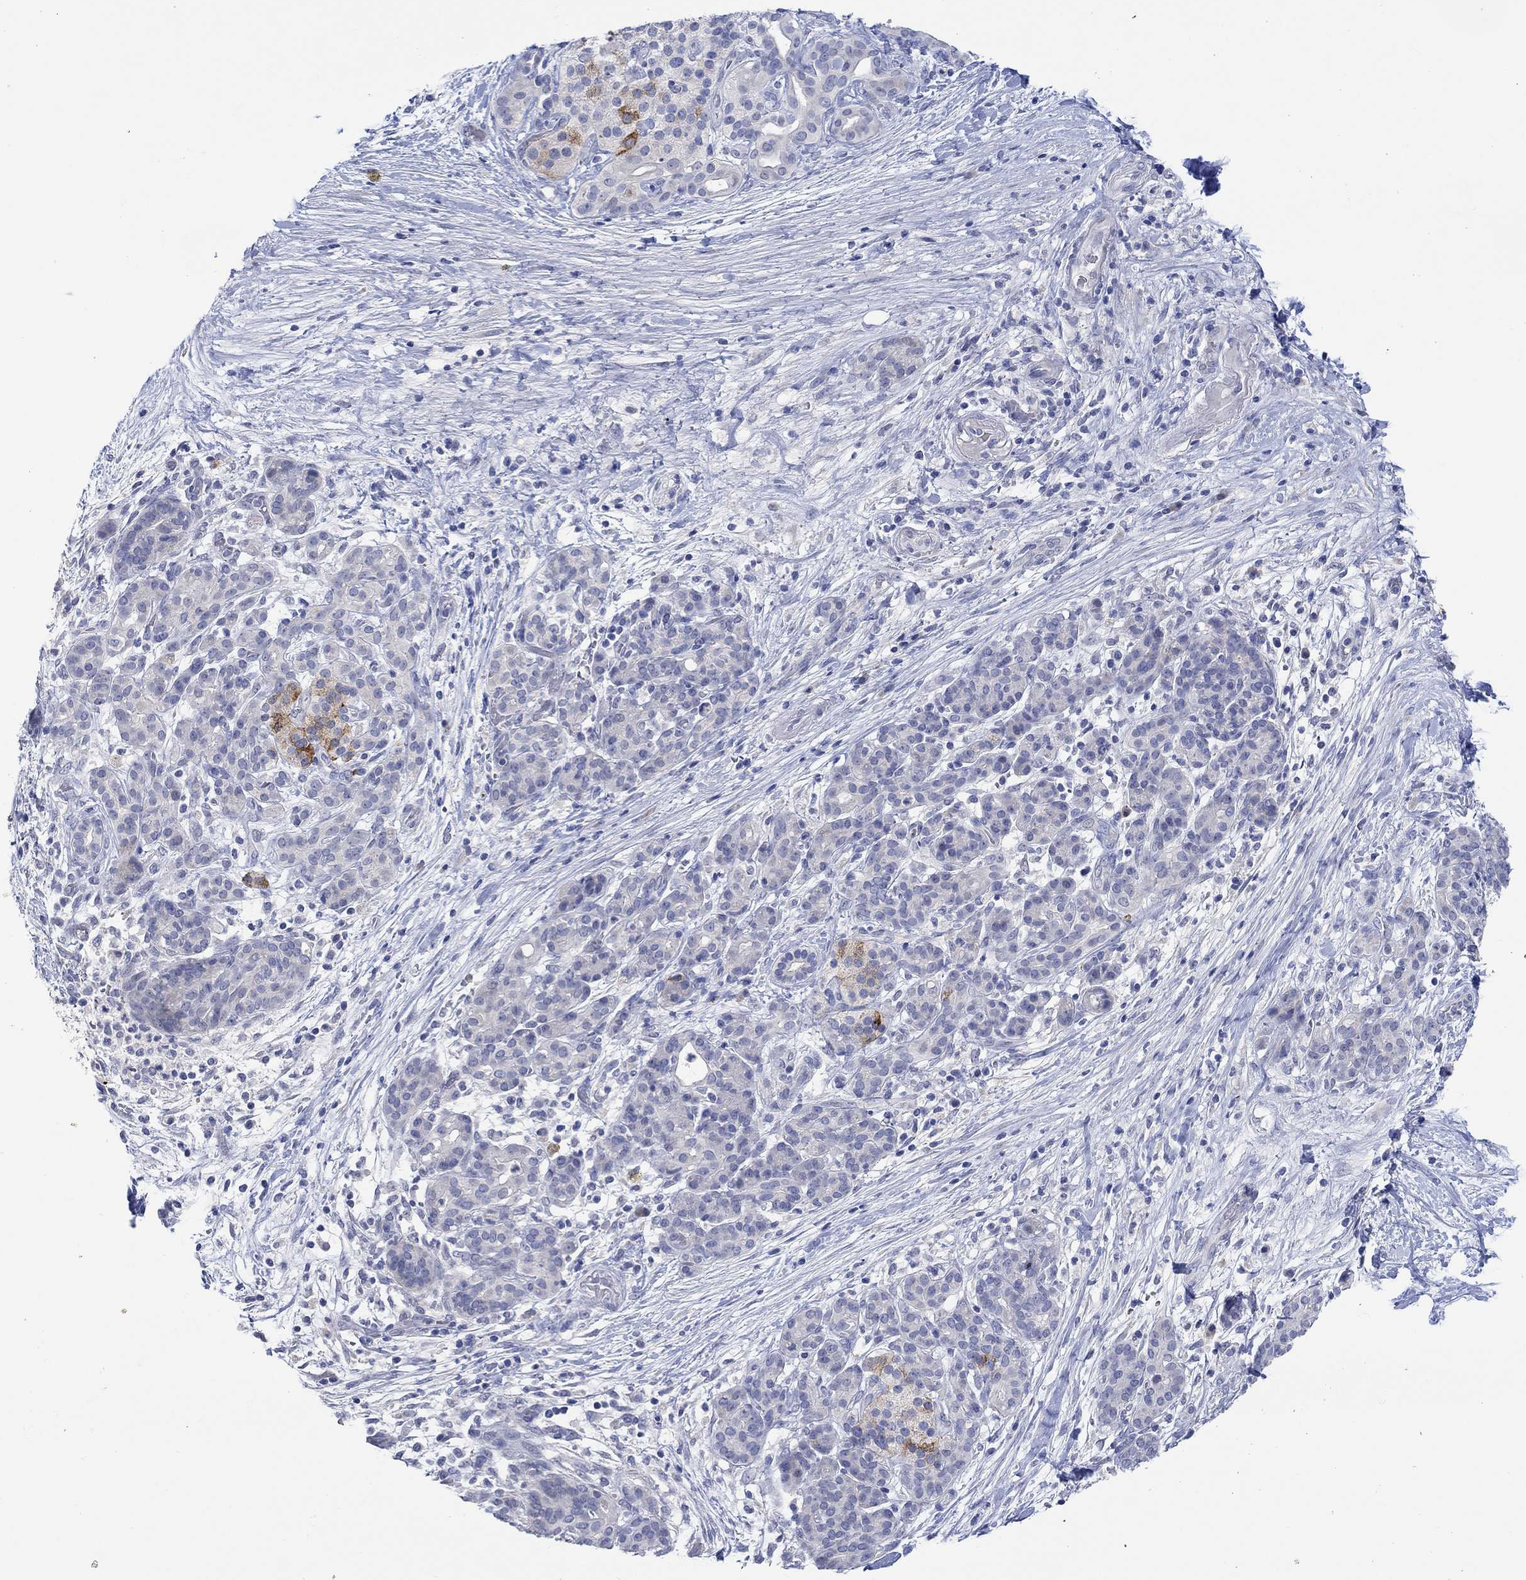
{"staining": {"intensity": "strong", "quantity": "<25%", "location": "cytoplasmic/membranous"}, "tissue": "pancreatic cancer", "cell_type": "Tumor cells", "image_type": "cancer", "snomed": [{"axis": "morphology", "description": "Adenocarcinoma, NOS"}, {"axis": "topography", "description": "Pancreas"}], "caption": "Pancreatic adenocarcinoma stained with a brown dye reveals strong cytoplasmic/membranous positive positivity in approximately <25% of tumor cells.", "gene": "DLK1", "patient": {"sex": "male", "age": 44}}